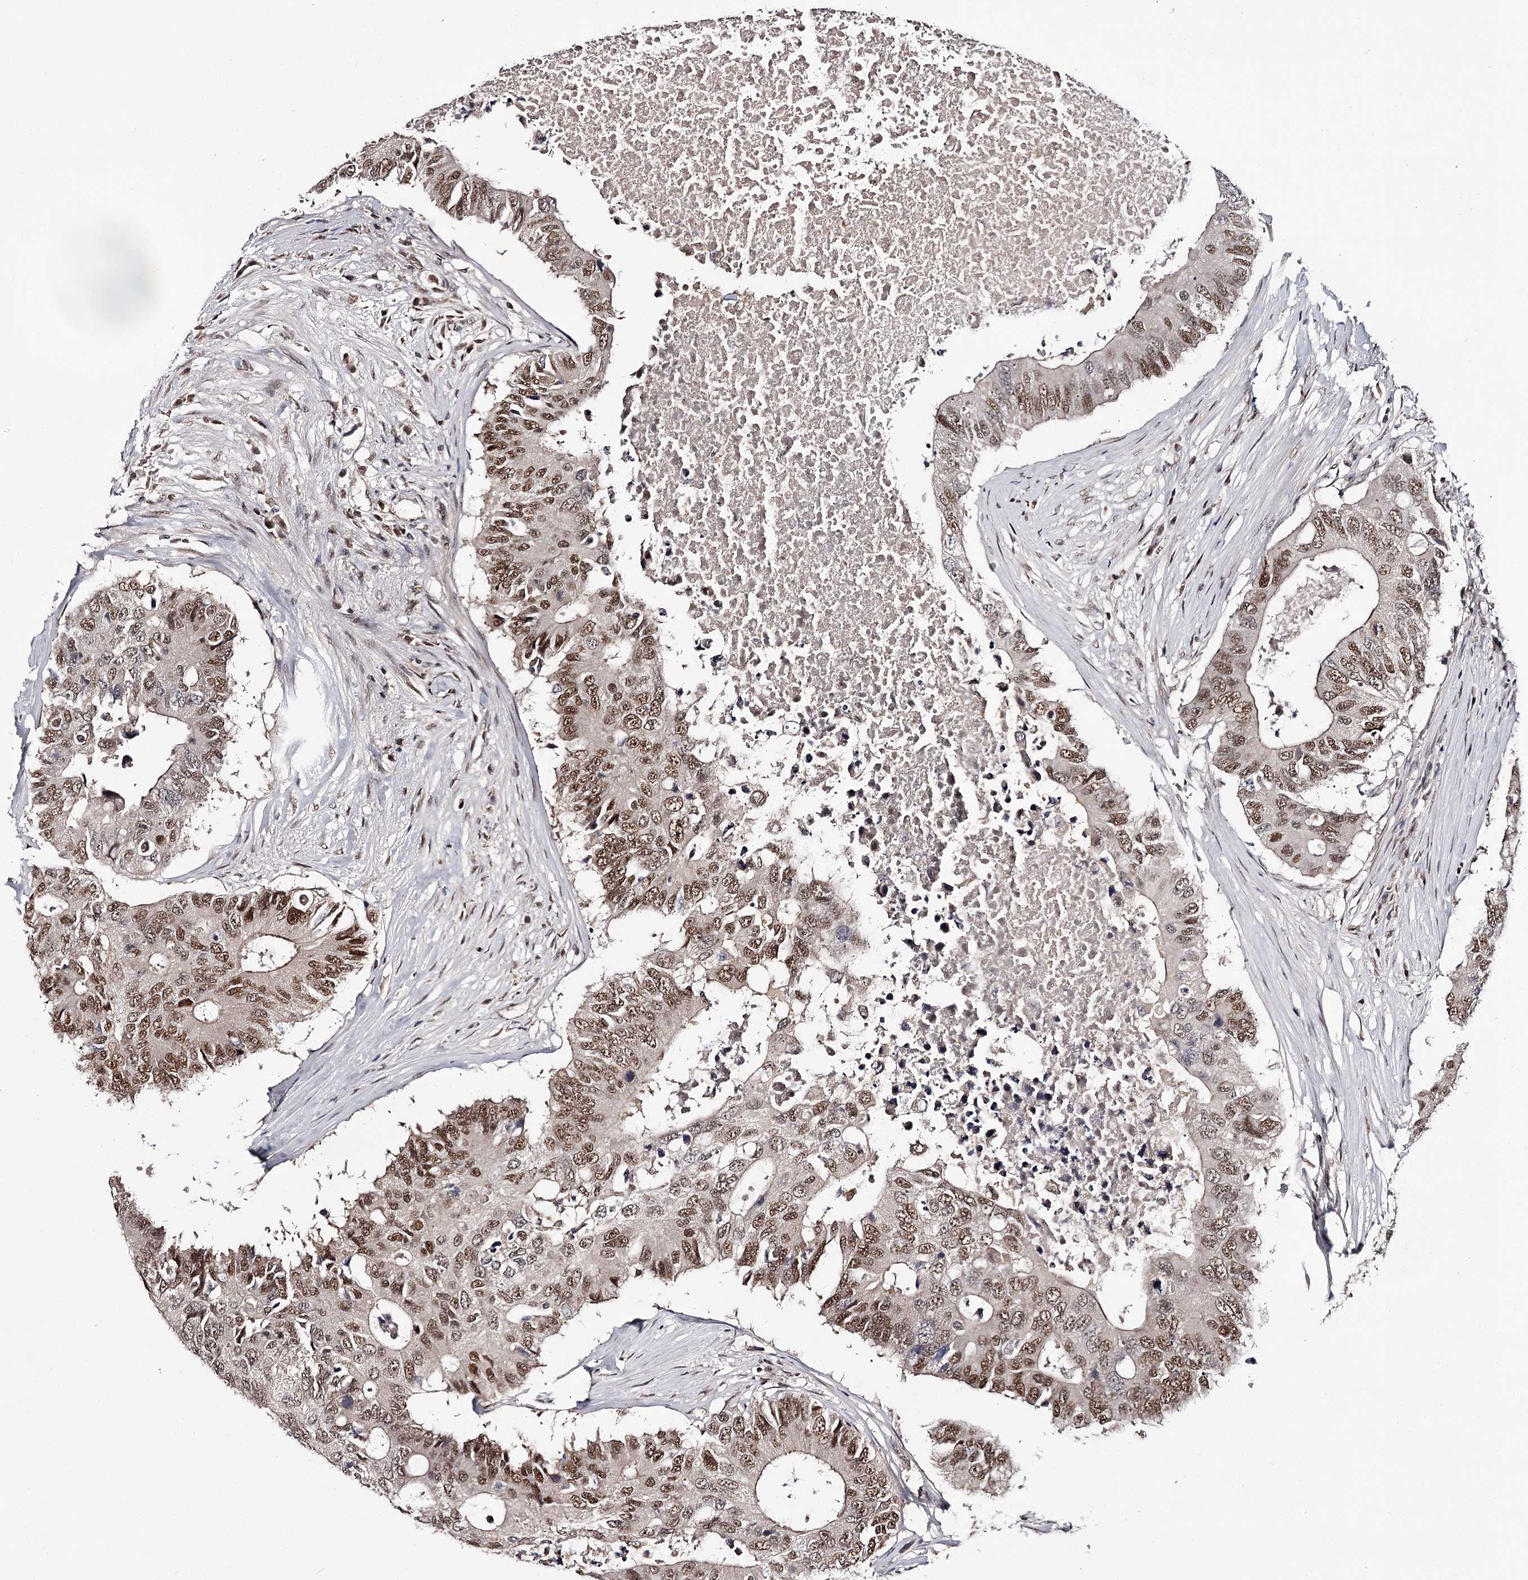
{"staining": {"intensity": "moderate", "quantity": ">75%", "location": "nuclear"}, "tissue": "colorectal cancer", "cell_type": "Tumor cells", "image_type": "cancer", "snomed": [{"axis": "morphology", "description": "Adenocarcinoma, NOS"}, {"axis": "topography", "description": "Colon"}], "caption": "Tumor cells demonstrate medium levels of moderate nuclear staining in about >75% of cells in human colorectal cancer (adenocarcinoma).", "gene": "TTC33", "patient": {"sex": "male", "age": 71}}